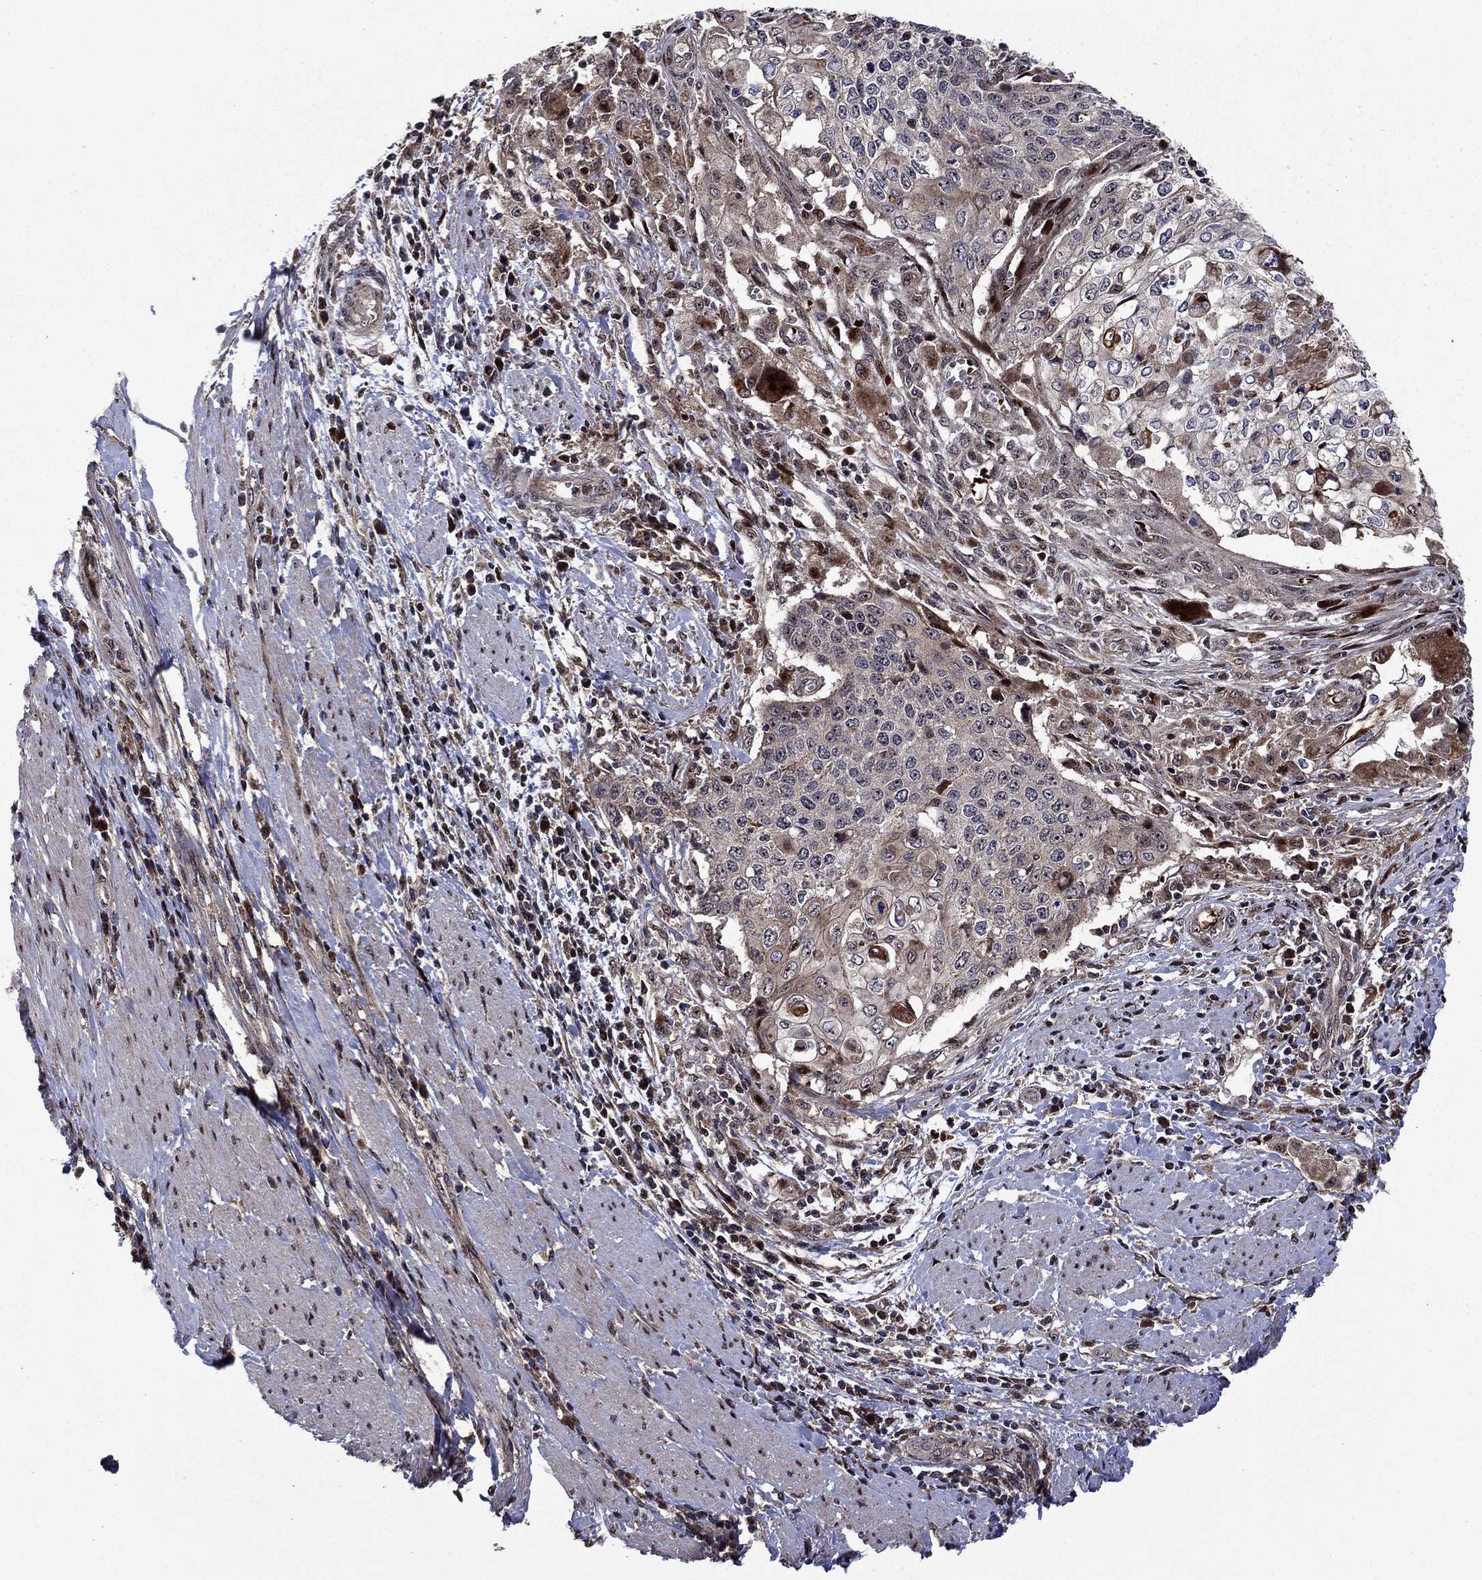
{"staining": {"intensity": "moderate", "quantity": "<25%", "location": "cytoplasmic/membranous"}, "tissue": "cervical cancer", "cell_type": "Tumor cells", "image_type": "cancer", "snomed": [{"axis": "morphology", "description": "Squamous cell carcinoma, NOS"}, {"axis": "topography", "description": "Cervix"}], "caption": "This is an image of immunohistochemistry staining of squamous cell carcinoma (cervical), which shows moderate expression in the cytoplasmic/membranous of tumor cells.", "gene": "AGTPBP1", "patient": {"sex": "female", "age": 39}}